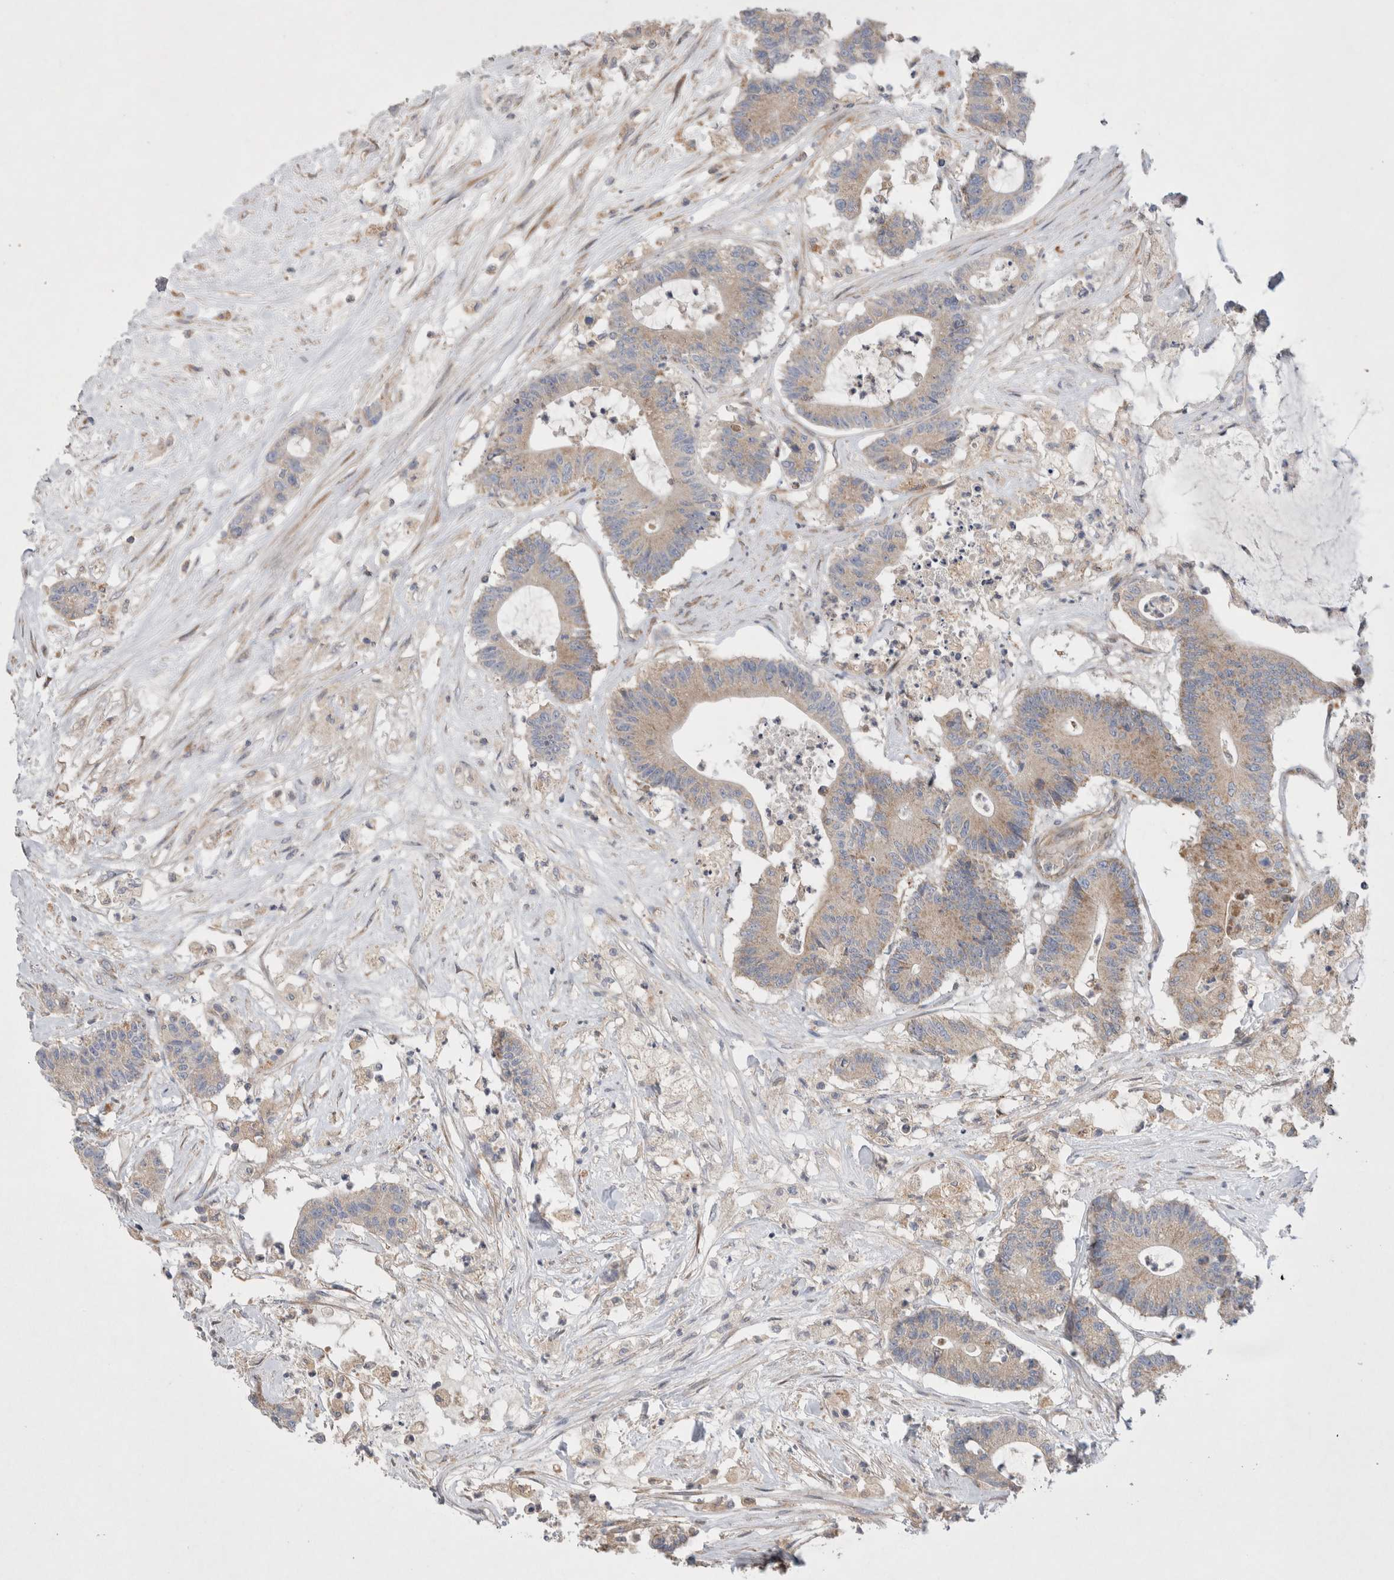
{"staining": {"intensity": "weak", "quantity": ">75%", "location": "cytoplasmic/membranous"}, "tissue": "colorectal cancer", "cell_type": "Tumor cells", "image_type": "cancer", "snomed": [{"axis": "morphology", "description": "Adenocarcinoma, NOS"}, {"axis": "topography", "description": "Colon"}], "caption": "An immunohistochemistry photomicrograph of neoplastic tissue is shown. Protein staining in brown shows weak cytoplasmic/membranous positivity in adenocarcinoma (colorectal) within tumor cells. (brown staining indicates protein expression, while blue staining denotes nuclei).", "gene": "TBC1D16", "patient": {"sex": "female", "age": 84}}